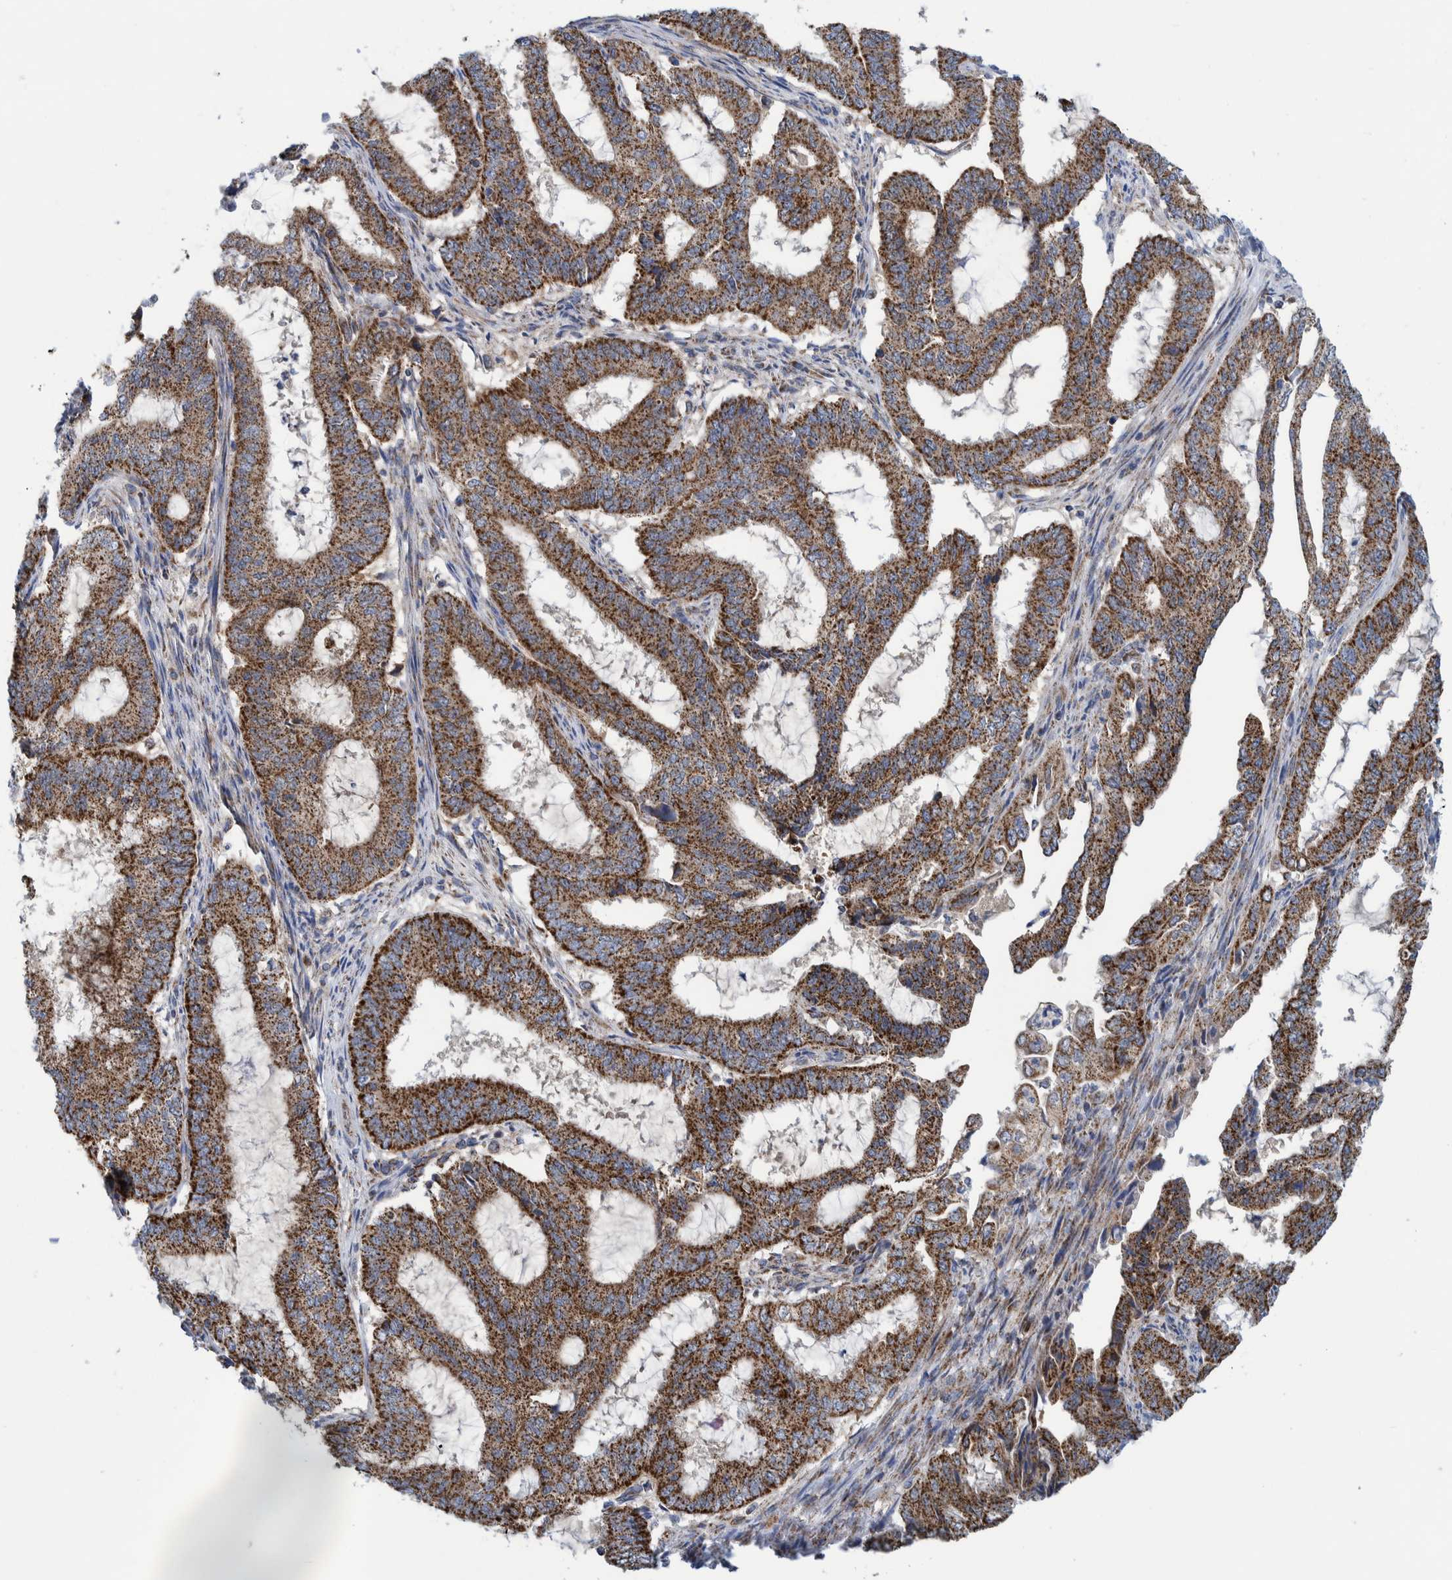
{"staining": {"intensity": "strong", "quantity": ">75%", "location": "cytoplasmic/membranous"}, "tissue": "endometrial cancer", "cell_type": "Tumor cells", "image_type": "cancer", "snomed": [{"axis": "morphology", "description": "Adenocarcinoma, NOS"}, {"axis": "topography", "description": "Endometrium"}], "caption": "Endometrial adenocarcinoma stained with a brown dye demonstrates strong cytoplasmic/membranous positive expression in approximately >75% of tumor cells.", "gene": "MRPS7", "patient": {"sex": "female", "age": 51}}